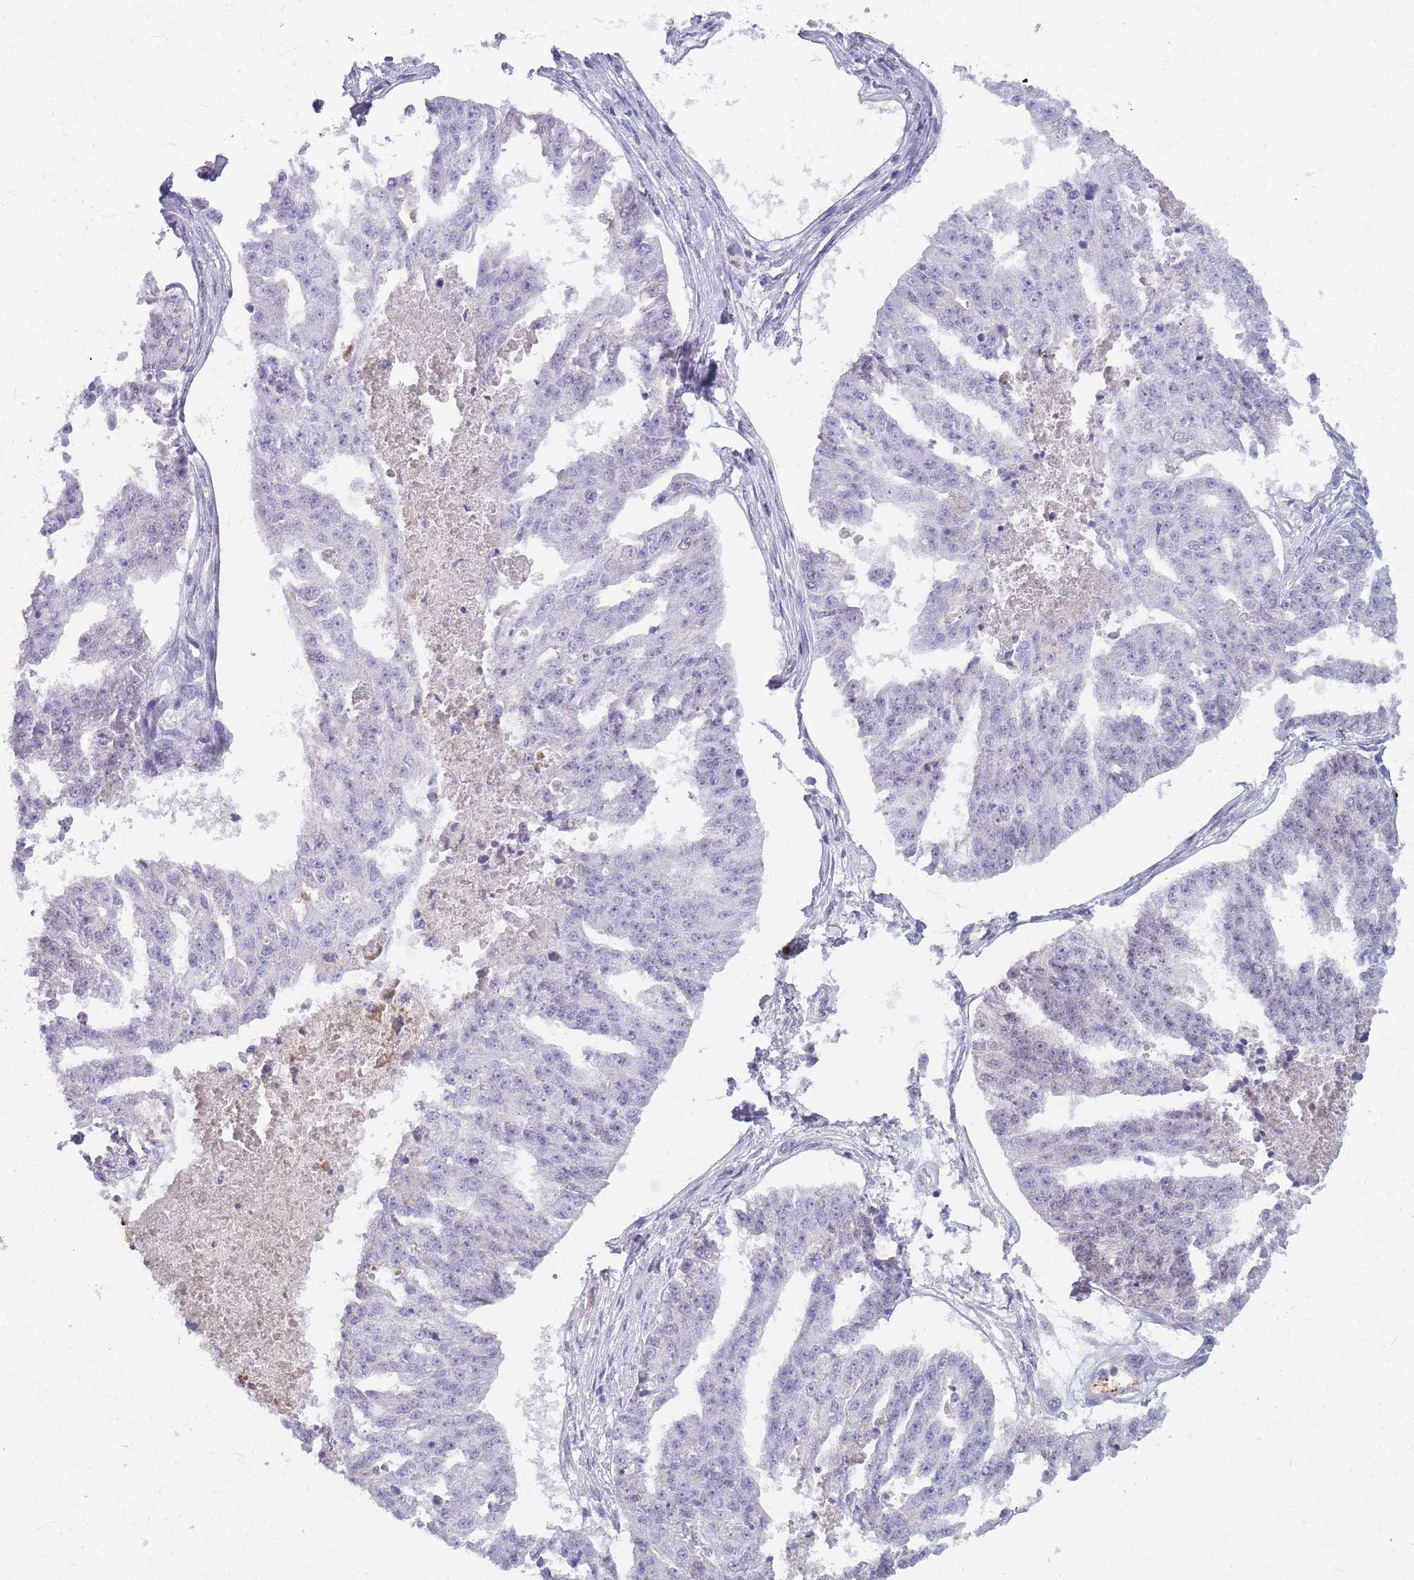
{"staining": {"intensity": "negative", "quantity": "none", "location": "none"}, "tissue": "ovarian cancer", "cell_type": "Tumor cells", "image_type": "cancer", "snomed": [{"axis": "morphology", "description": "Cystadenocarcinoma, serous, NOS"}, {"axis": "topography", "description": "Ovary"}], "caption": "Ovarian serous cystadenocarcinoma was stained to show a protein in brown. There is no significant staining in tumor cells. Brightfield microscopy of immunohistochemistry stained with DAB (3,3'-diaminobenzidine) (brown) and hematoxylin (blue), captured at high magnification.", "gene": "LYPD6B", "patient": {"sex": "female", "age": 58}}